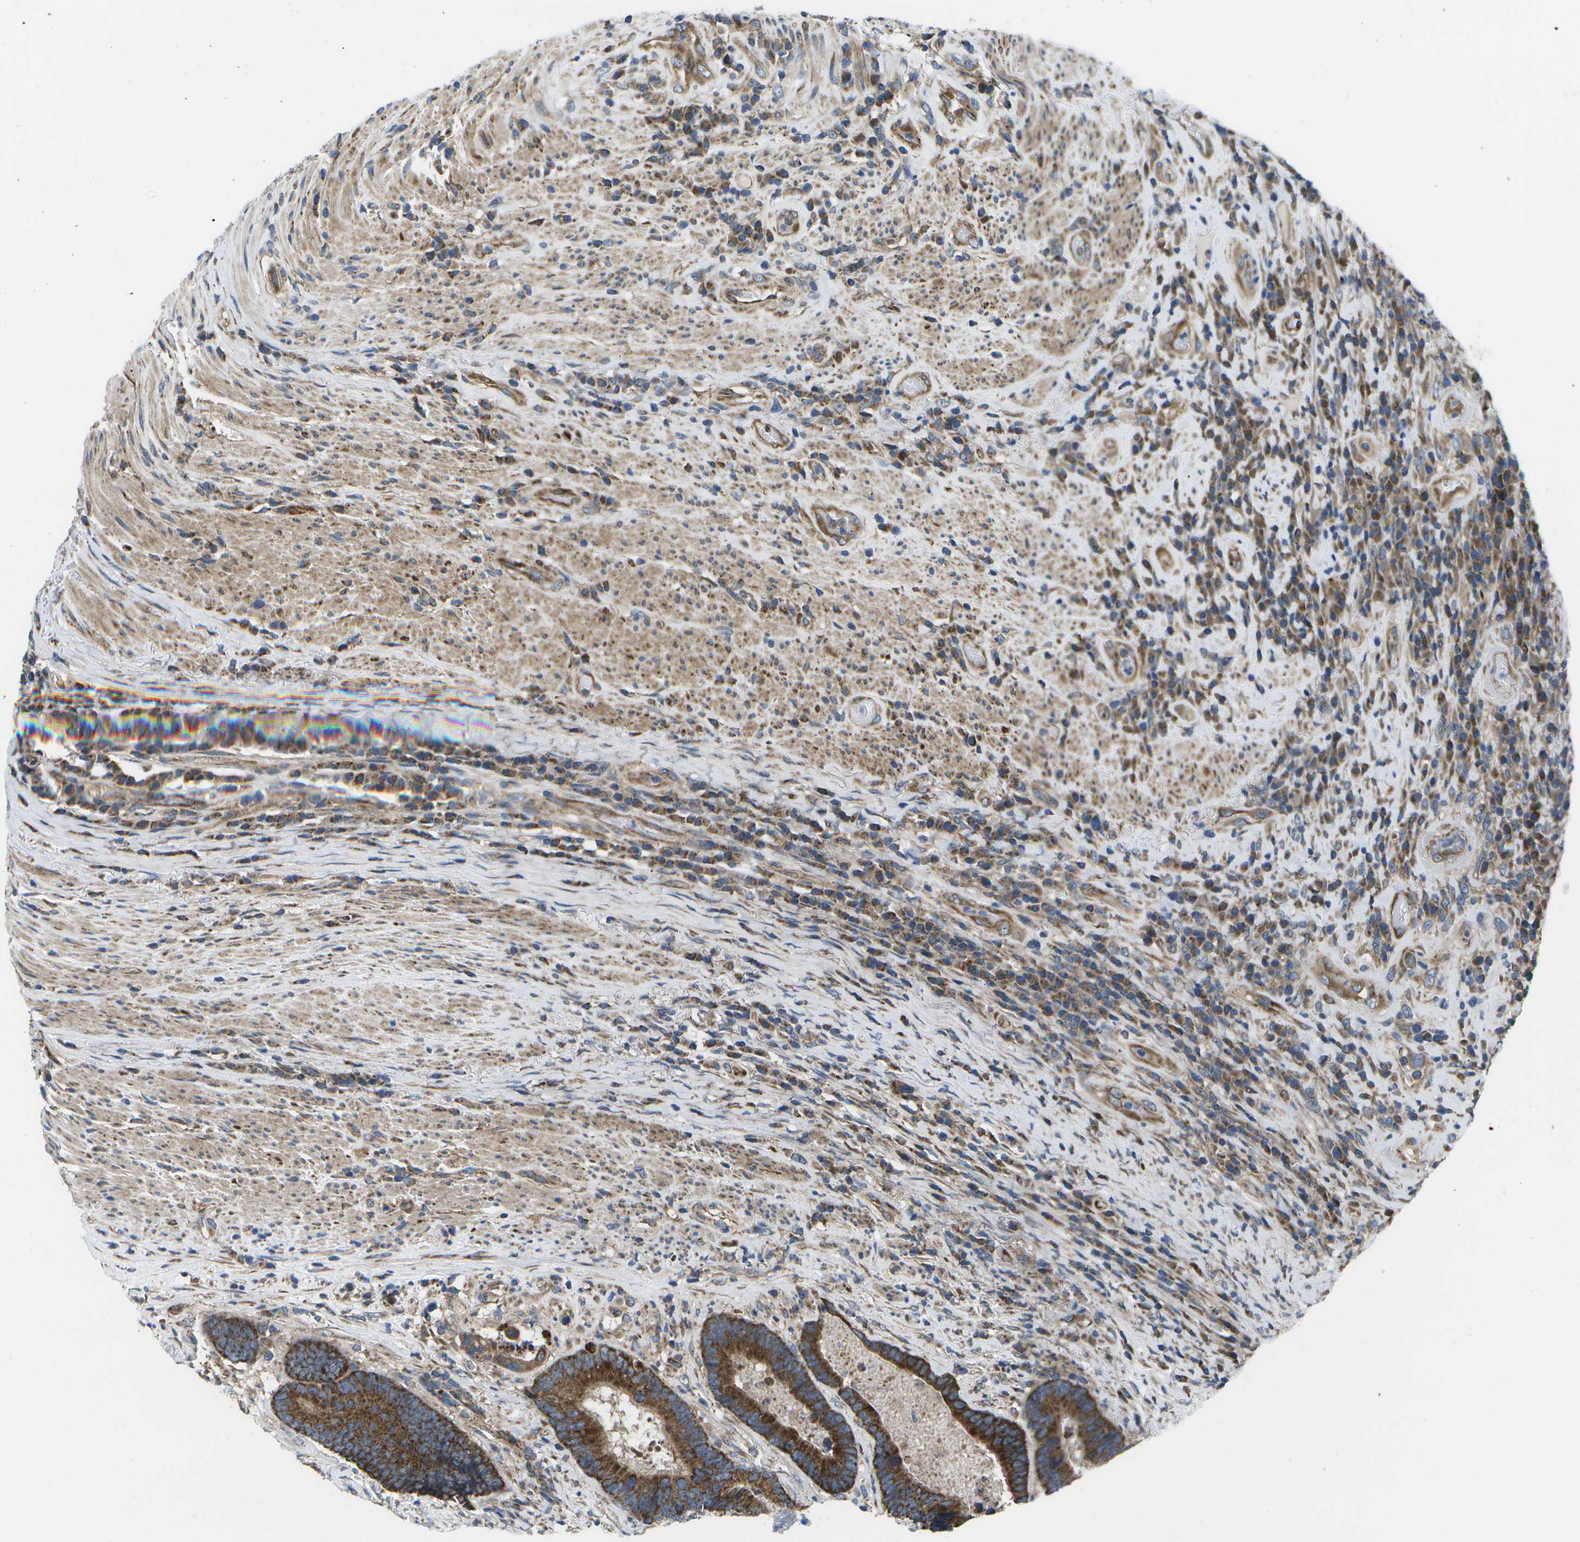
{"staining": {"intensity": "strong", "quantity": ">75%", "location": "cytoplasmic/membranous"}, "tissue": "colorectal cancer", "cell_type": "Tumor cells", "image_type": "cancer", "snomed": [{"axis": "morphology", "description": "Adenocarcinoma, NOS"}, {"axis": "topography", "description": "Rectum"}], "caption": "A brown stain labels strong cytoplasmic/membranous positivity of a protein in adenocarcinoma (colorectal) tumor cells.", "gene": "MVK", "patient": {"sex": "male", "age": 51}}